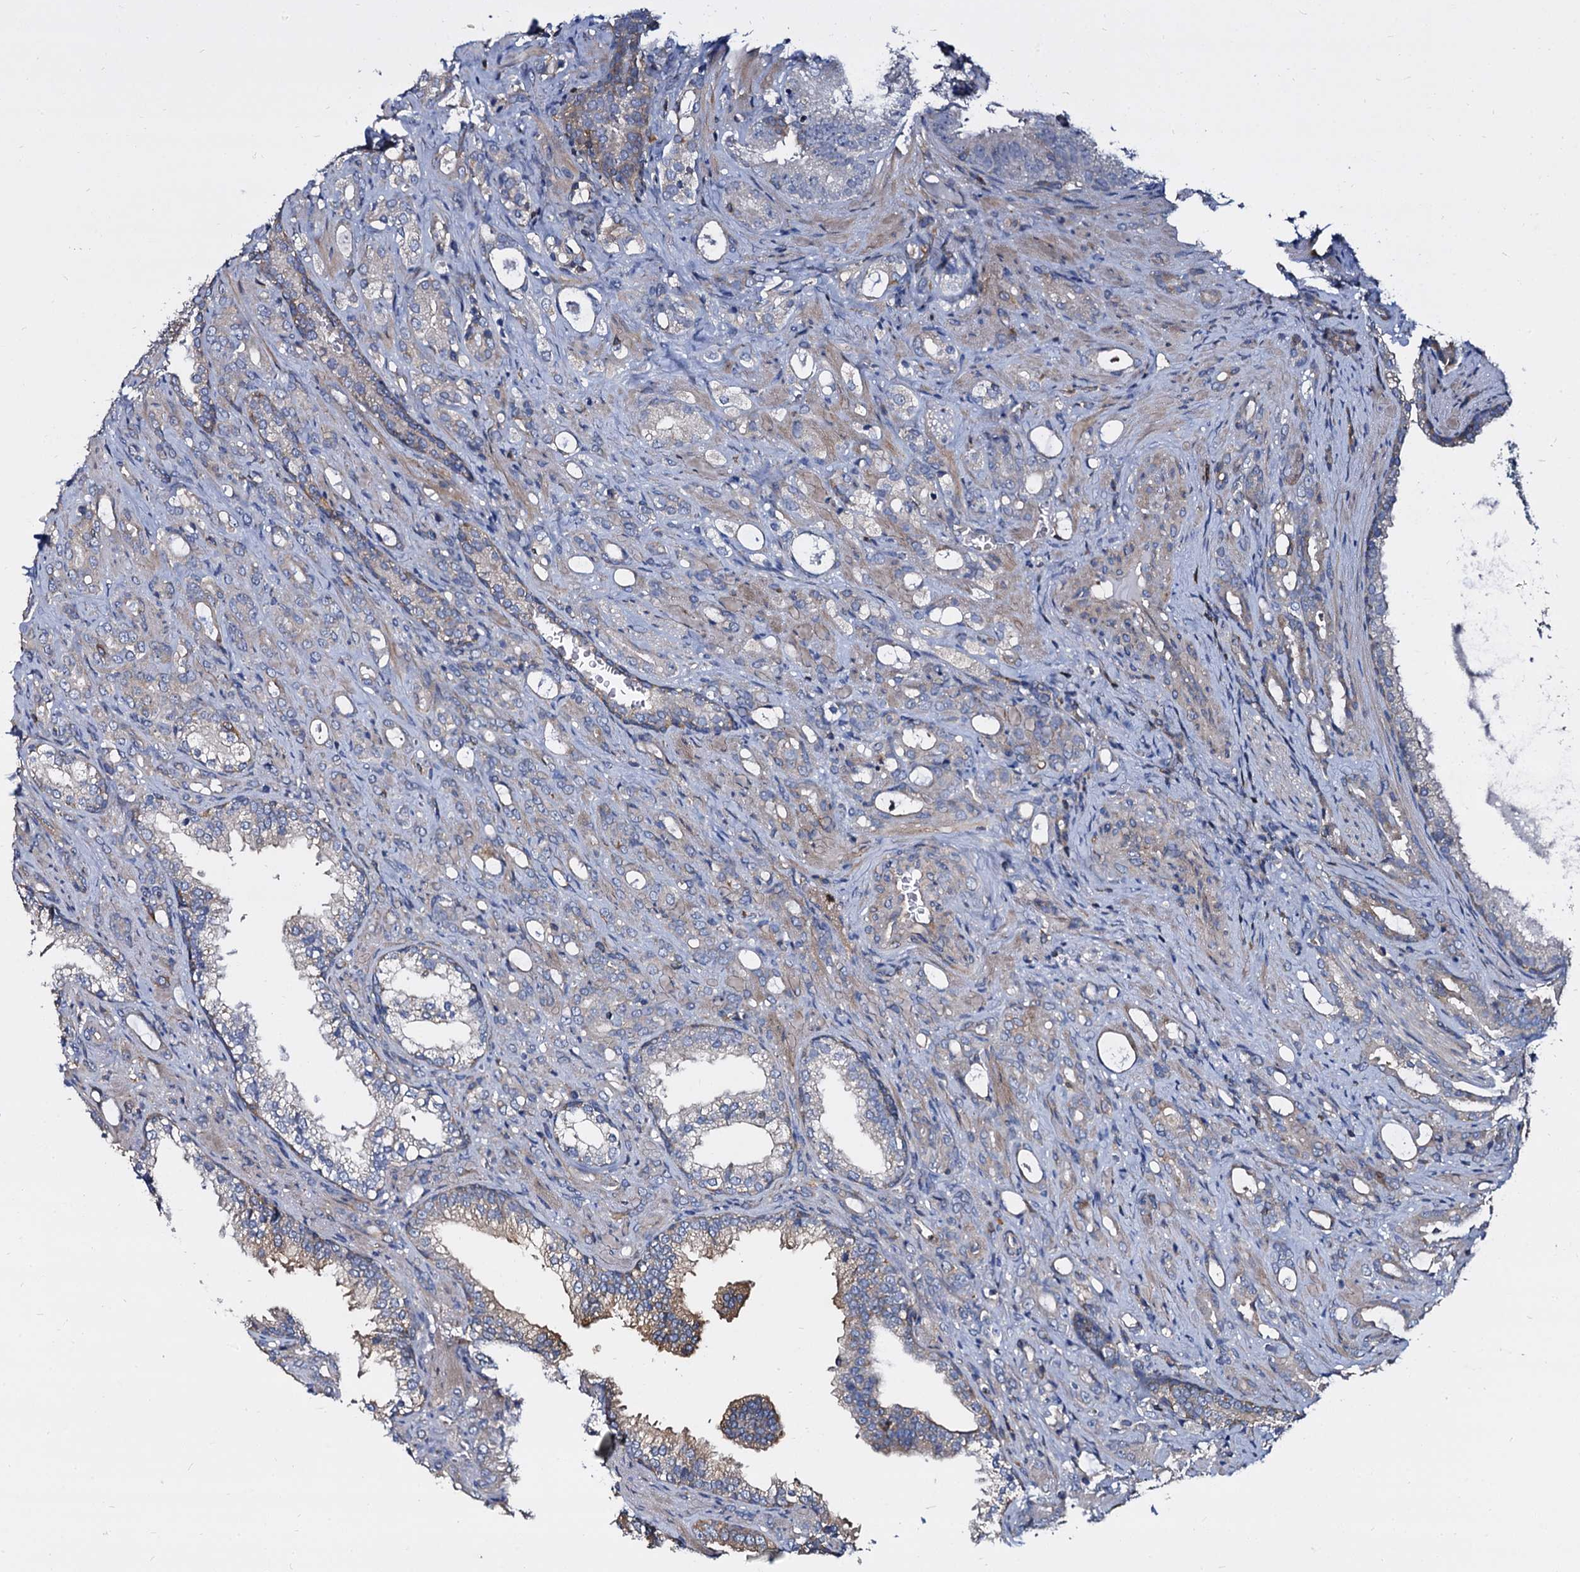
{"staining": {"intensity": "weak", "quantity": "<25%", "location": "cytoplasmic/membranous"}, "tissue": "prostate cancer", "cell_type": "Tumor cells", "image_type": "cancer", "snomed": [{"axis": "morphology", "description": "Adenocarcinoma, High grade"}, {"axis": "topography", "description": "Prostate"}], "caption": "There is no significant staining in tumor cells of high-grade adenocarcinoma (prostate).", "gene": "ANKRD13A", "patient": {"sex": "male", "age": 72}}